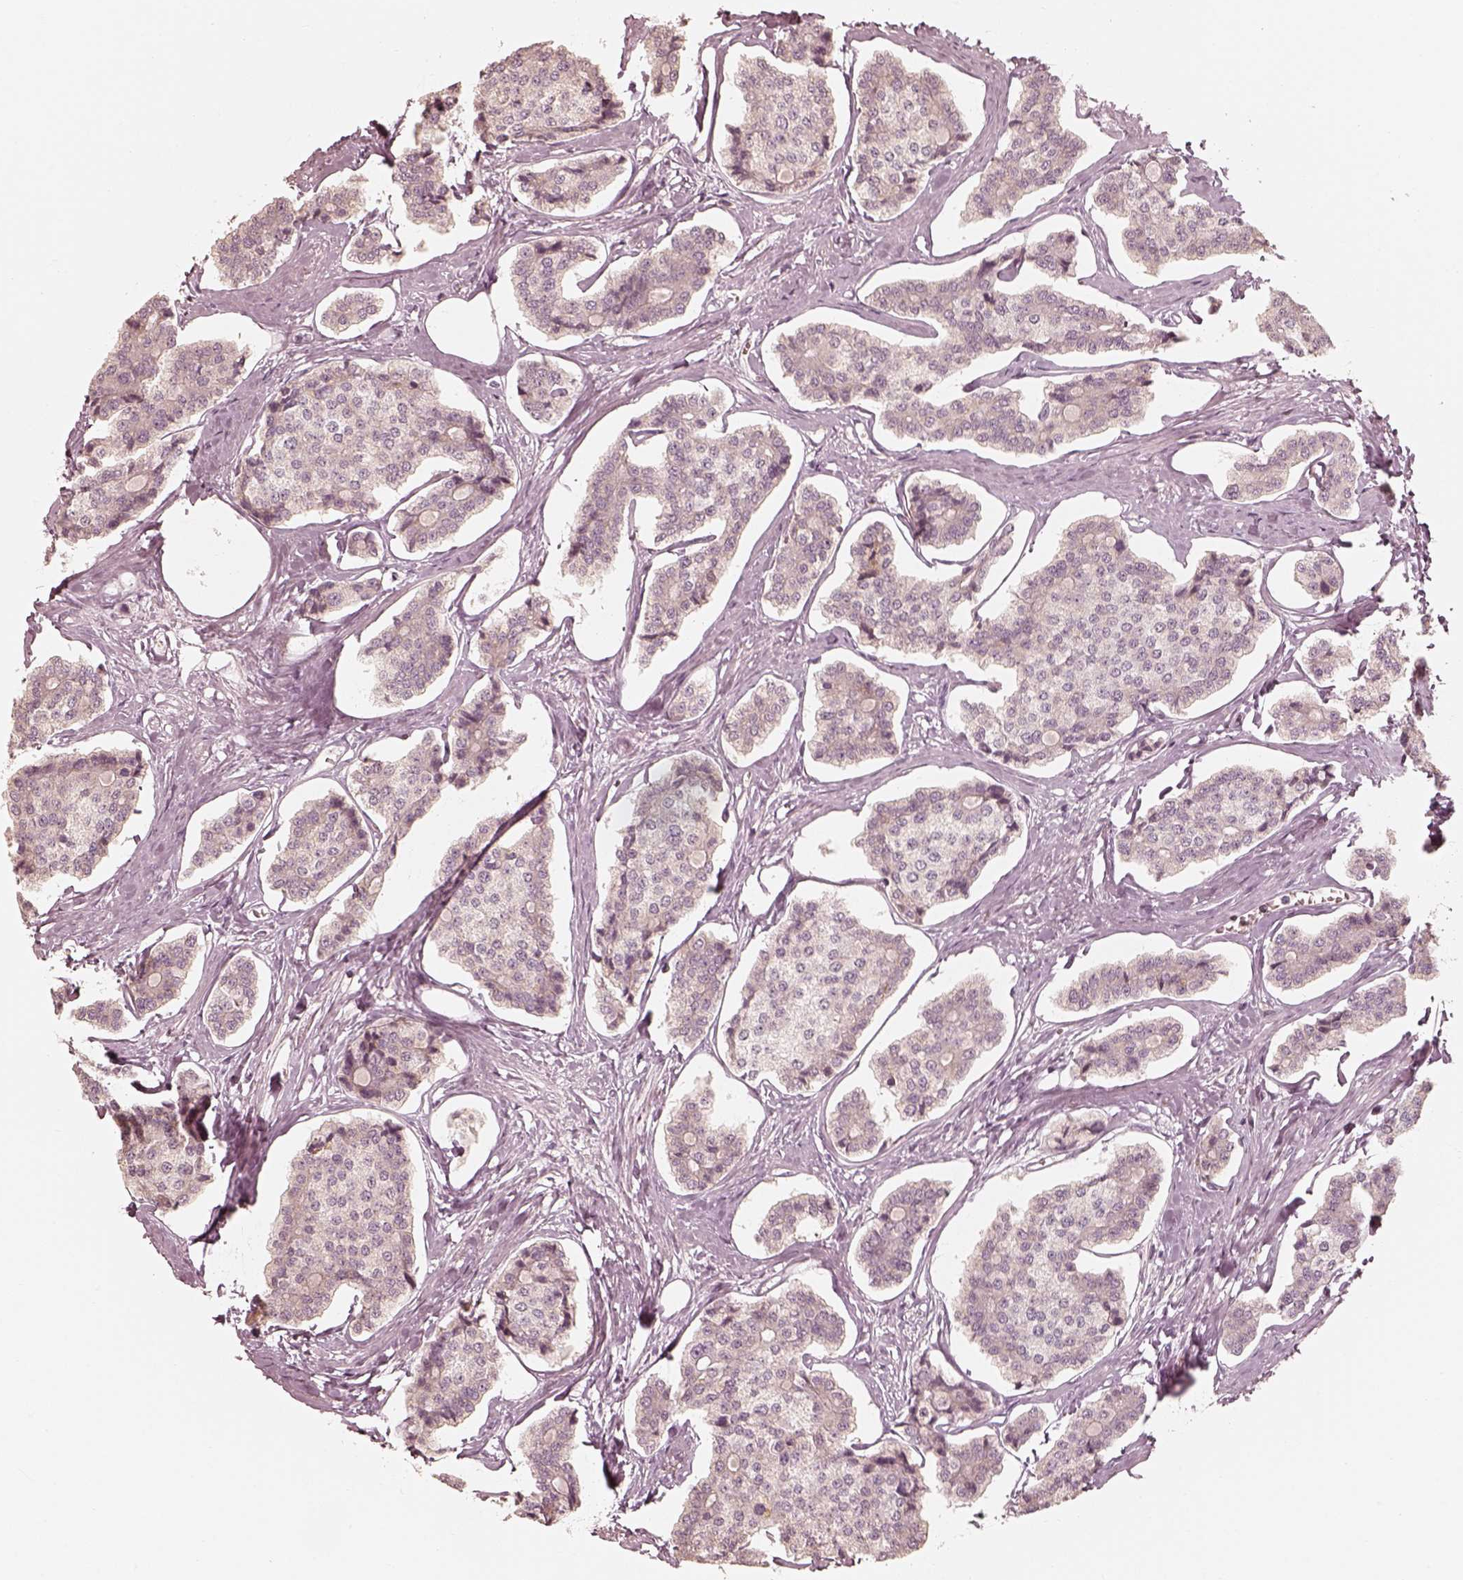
{"staining": {"intensity": "negative", "quantity": "none", "location": "none"}, "tissue": "carcinoid", "cell_type": "Tumor cells", "image_type": "cancer", "snomed": [{"axis": "morphology", "description": "Carcinoid, malignant, NOS"}, {"axis": "topography", "description": "Small intestine"}], "caption": "An image of human carcinoid is negative for staining in tumor cells.", "gene": "FMNL2", "patient": {"sex": "female", "age": 65}}